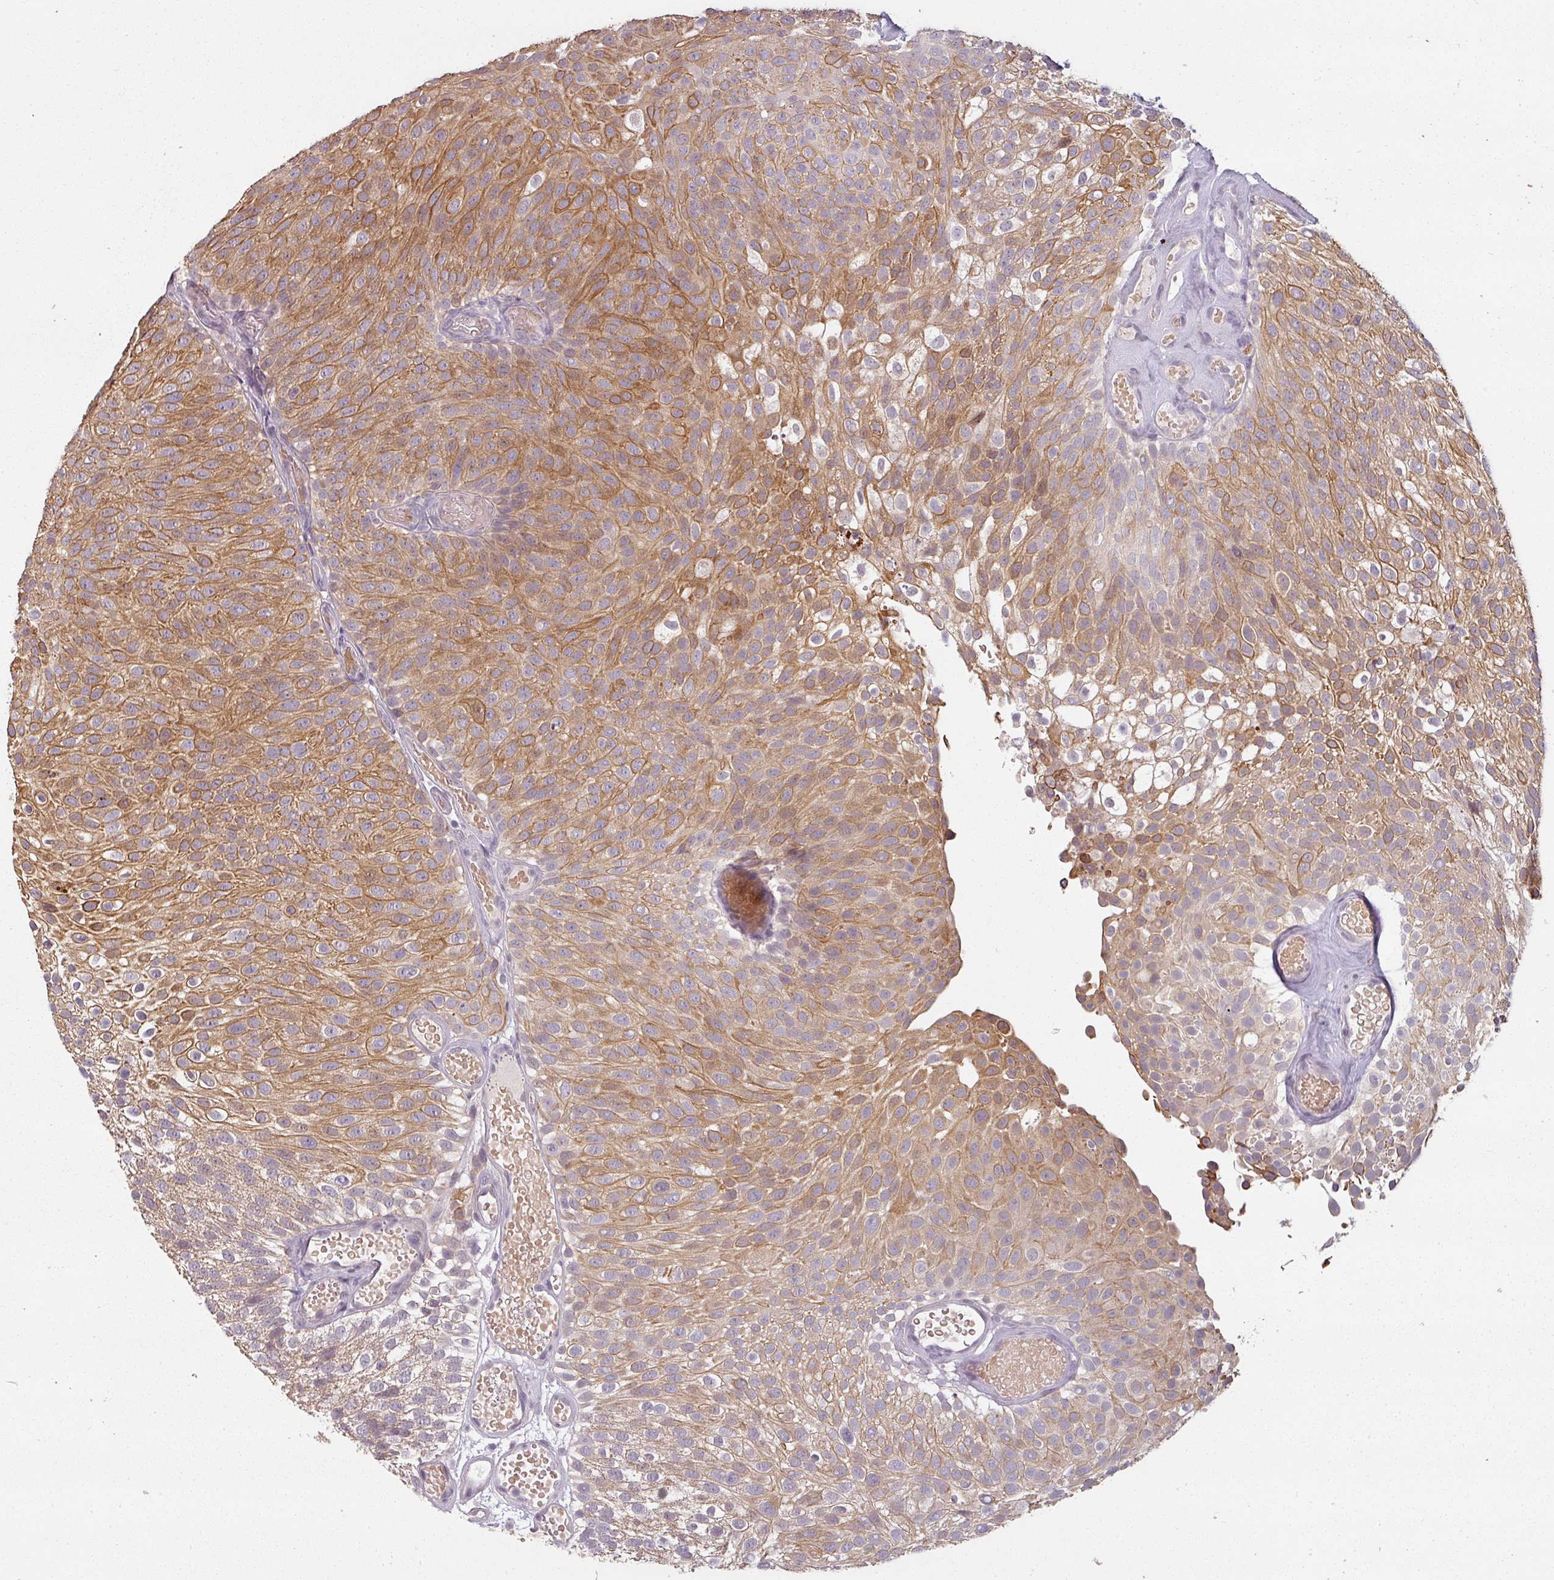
{"staining": {"intensity": "moderate", "quantity": ">75%", "location": "cytoplasmic/membranous"}, "tissue": "urothelial cancer", "cell_type": "Tumor cells", "image_type": "cancer", "snomed": [{"axis": "morphology", "description": "Urothelial carcinoma, Low grade"}, {"axis": "topography", "description": "Urinary bladder"}], "caption": "Approximately >75% of tumor cells in human urothelial cancer exhibit moderate cytoplasmic/membranous protein positivity as visualized by brown immunohistochemical staining.", "gene": "LYPLA1", "patient": {"sex": "male", "age": 78}}